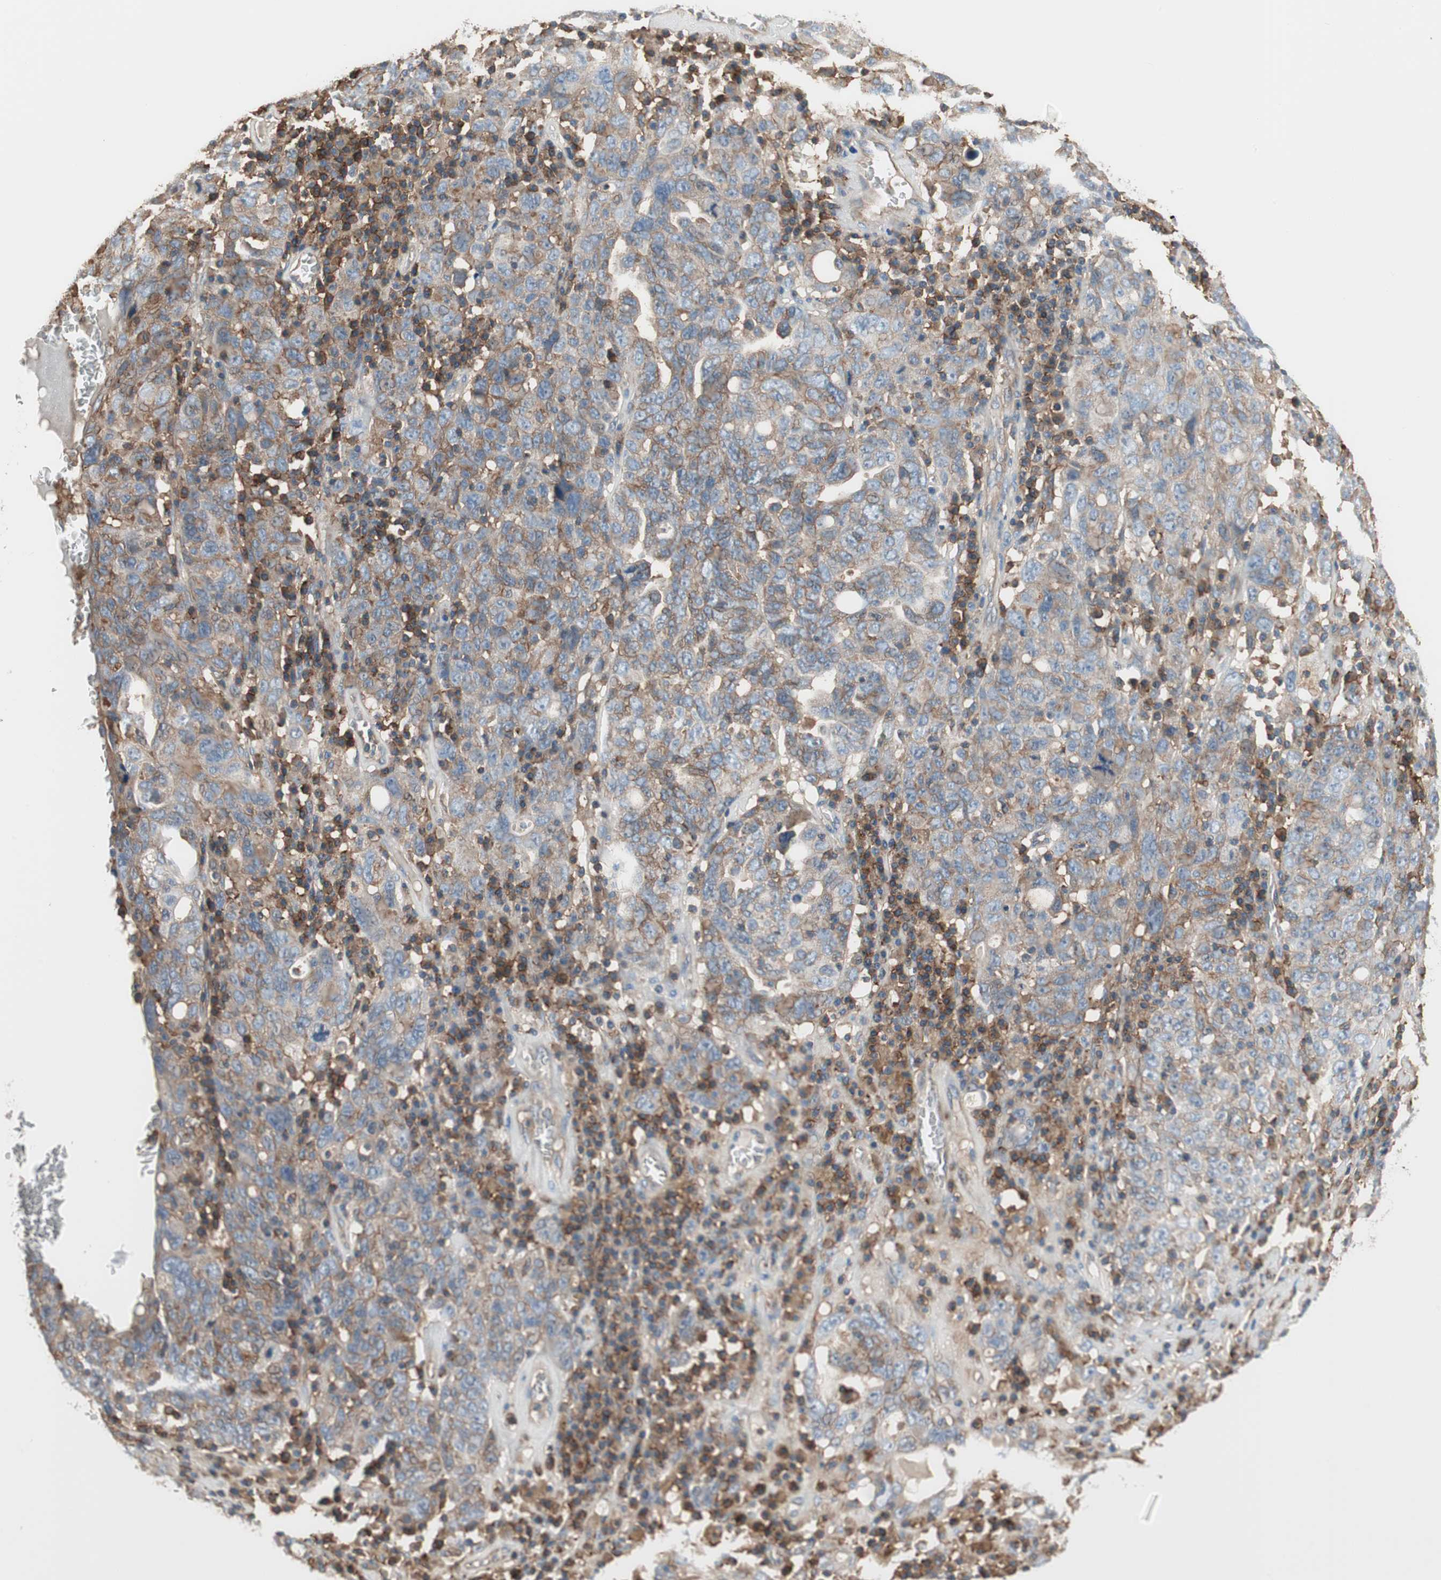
{"staining": {"intensity": "weak", "quantity": "<25%", "location": "cytoplasmic/membranous"}, "tissue": "ovarian cancer", "cell_type": "Tumor cells", "image_type": "cancer", "snomed": [{"axis": "morphology", "description": "Carcinoma, endometroid"}, {"axis": "topography", "description": "Ovary"}], "caption": "Histopathology image shows no protein positivity in tumor cells of ovarian cancer tissue.", "gene": "IL1RL1", "patient": {"sex": "female", "age": 62}}